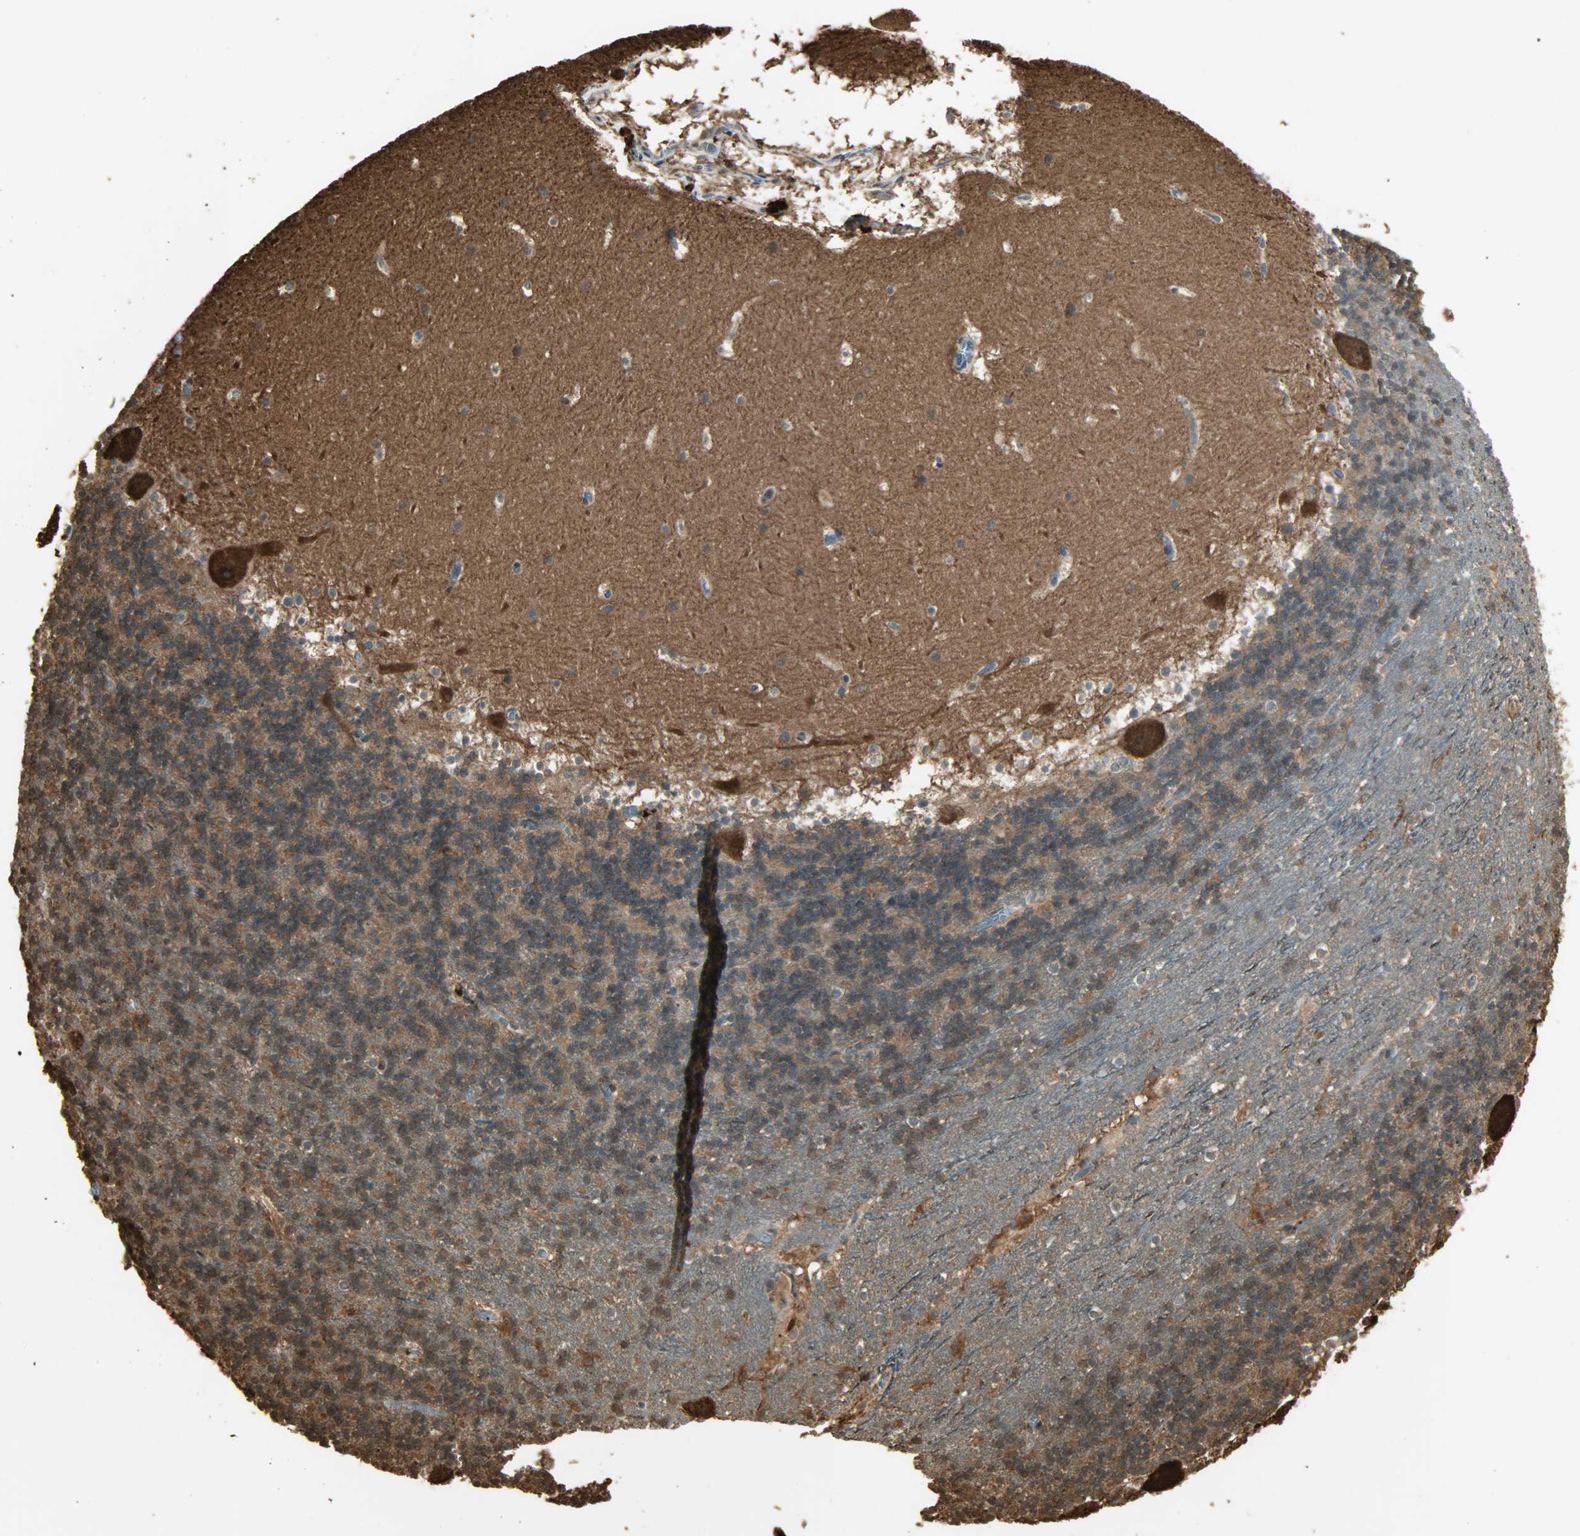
{"staining": {"intensity": "moderate", "quantity": ">75%", "location": "cytoplasmic/membranous,nuclear"}, "tissue": "cerebellum", "cell_type": "Cells in granular layer", "image_type": "normal", "snomed": [{"axis": "morphology", "description": "Normal tissue, NOS"}, {"axis": "topography", "description": "Cerebellum"}], "caption": "The micrograph displays a brown stain indicating the presence of a protein in the cytoplasmic/membranous,nuclear of cells in granular layer in cerebellum.", "gene": "YWHAZ", "patient": {"sex": "male", "age": 45}}